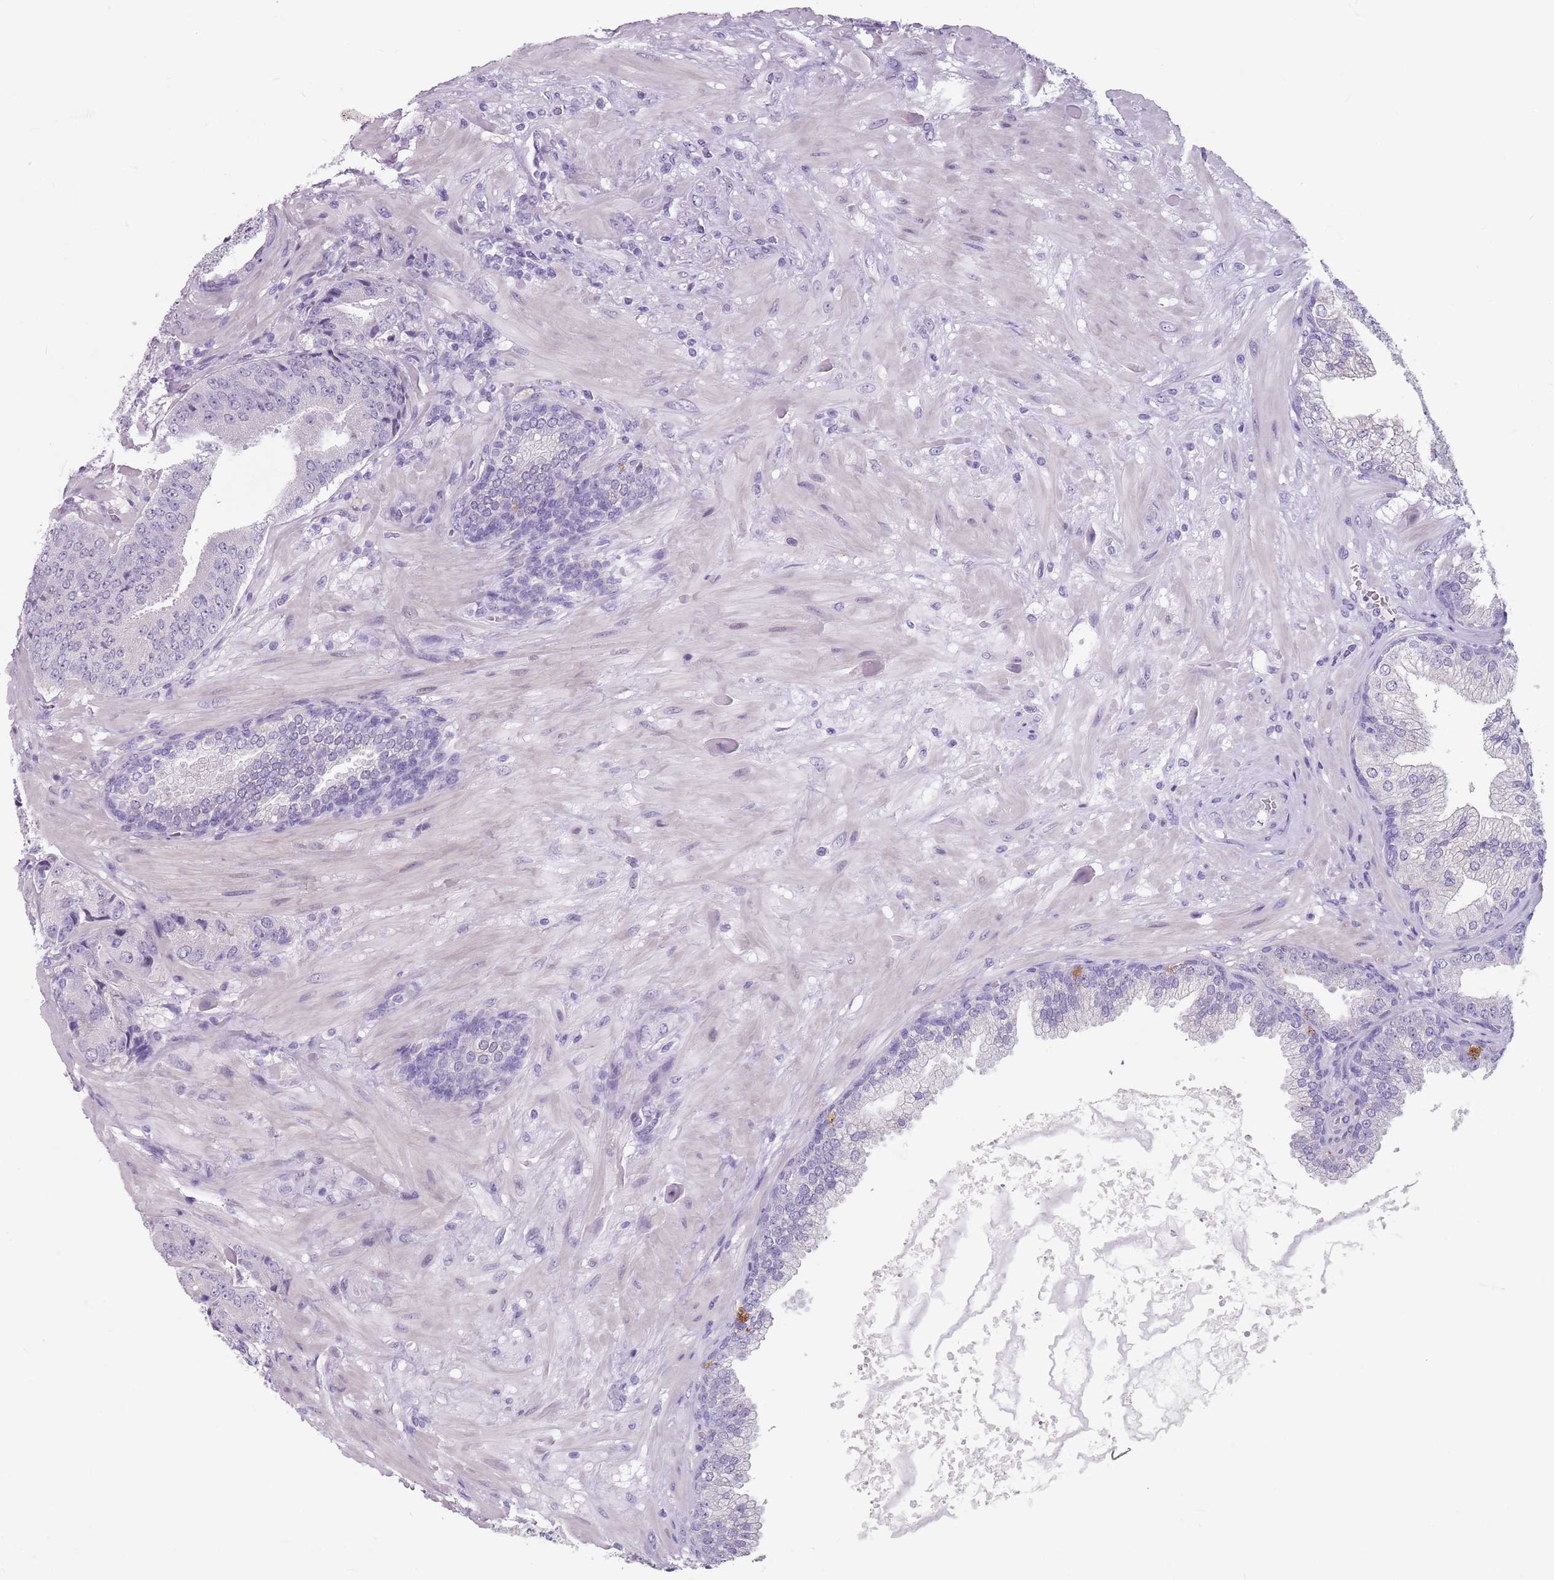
{"staining": {"intensity": "negative", "quantity": "none", "location": "none"}, "tissue": "prostate cancer", "cell_type": "Tumor cells", "image_type": "cancer", "snomed": [{"axis": "morphology", "description": "Adenocarcinoma, High grade"}, {"axis": "topography", "description": "Prostate"}], "caption": "High magnification brightfield microscopy of prostate cancer (adenocarcinoma (high-grade)) stained with DAB (3,3'-diaminobenzidine) (brown) and counterstained with hematoxylin (blue): tumor cells show no significant expression.", "gene": "SPESP1", "patient": {"sex": "male", "age": 63}}